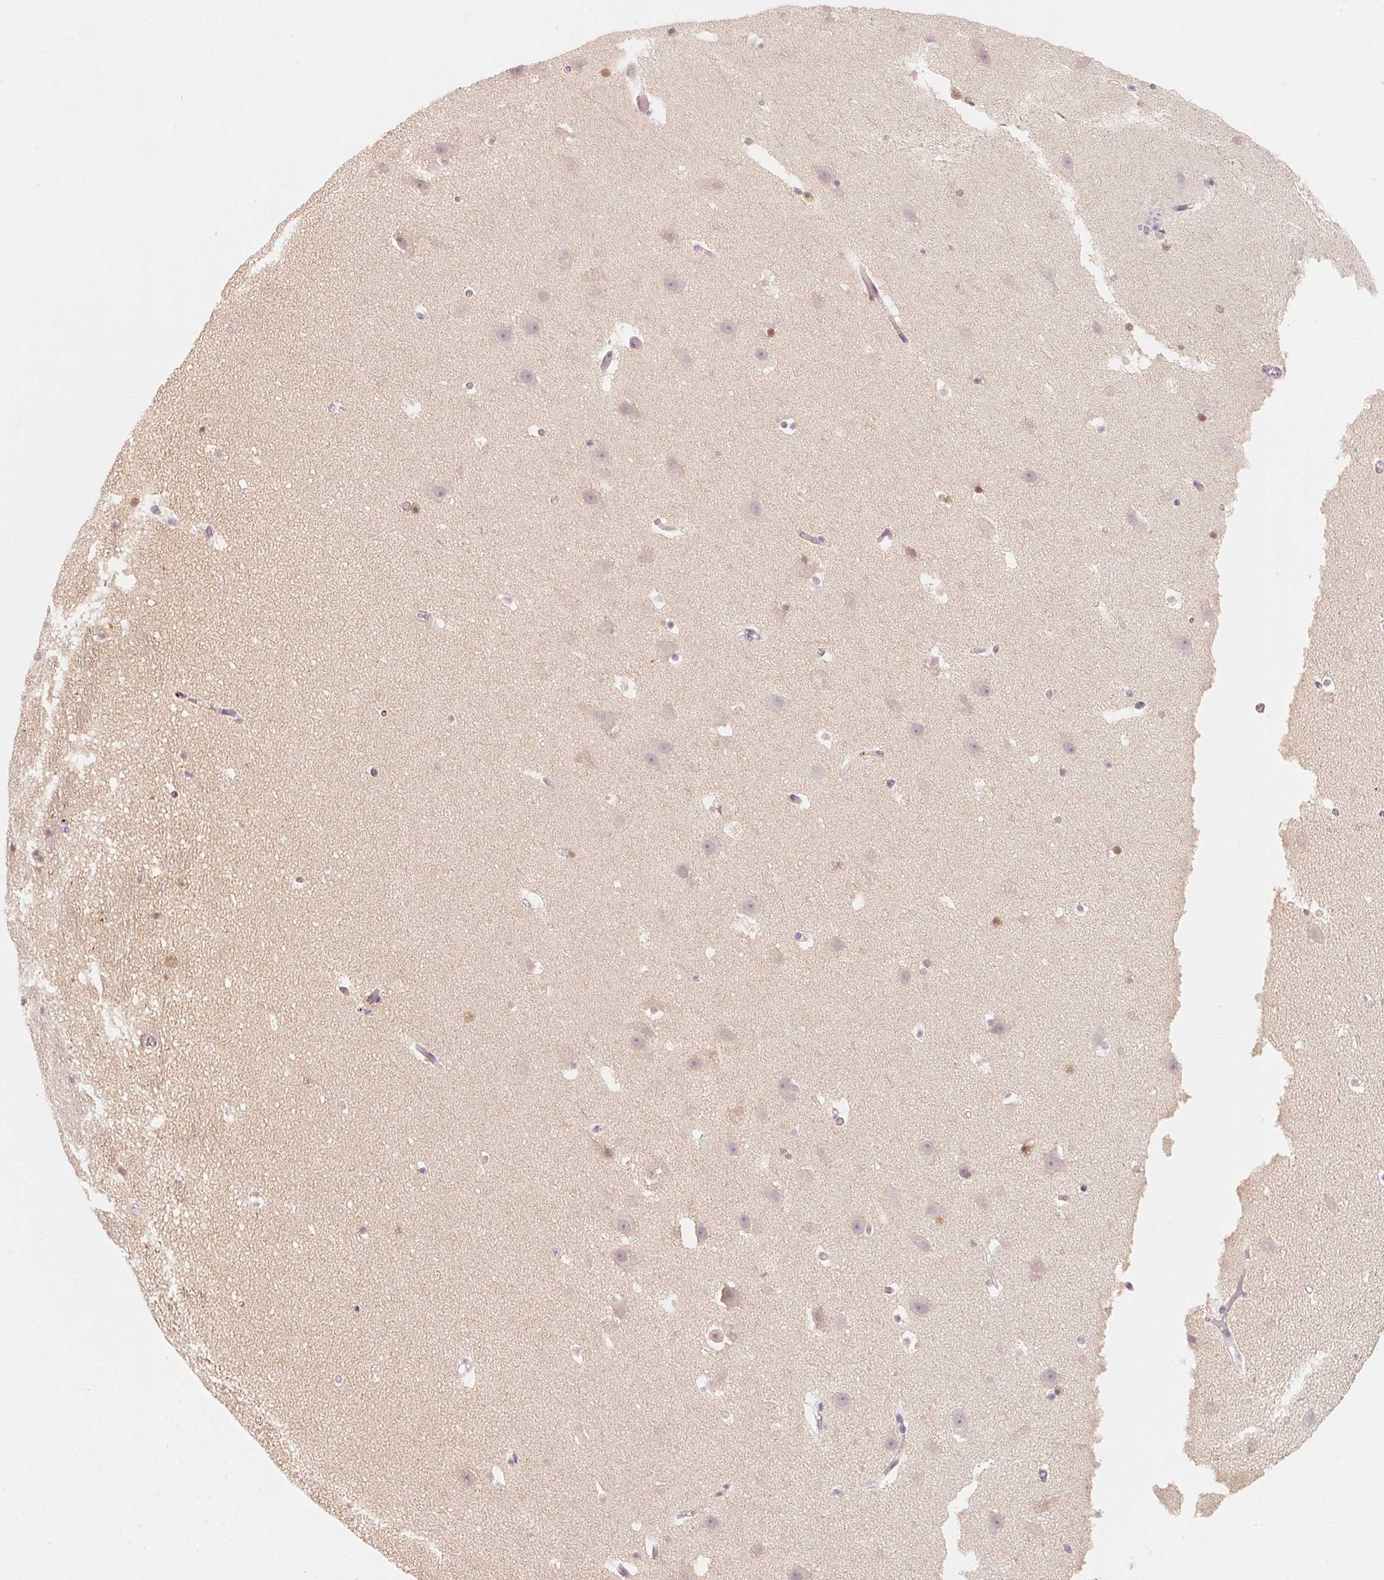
{"staining": {"intensity": "moderate", "quantity": "<25%", "location": "nuclear"}, "tissue": "hippocampus", "cell_type": "Glial cells", "image_type": "normal", "snomed": [{"axis": "morphology", "description": "Normal tissue, NOS"}, {"axis": "topography", "description": "Hippocampus"}], "caption": "Approximately <25% of glial cells in normal human hippocampus demonstrate moderate nuclear protein expression as visualized by brown immunohistochemical staining.", "gene": "ARHGAP22", "patient": {"sex": "male", "age": 26}}